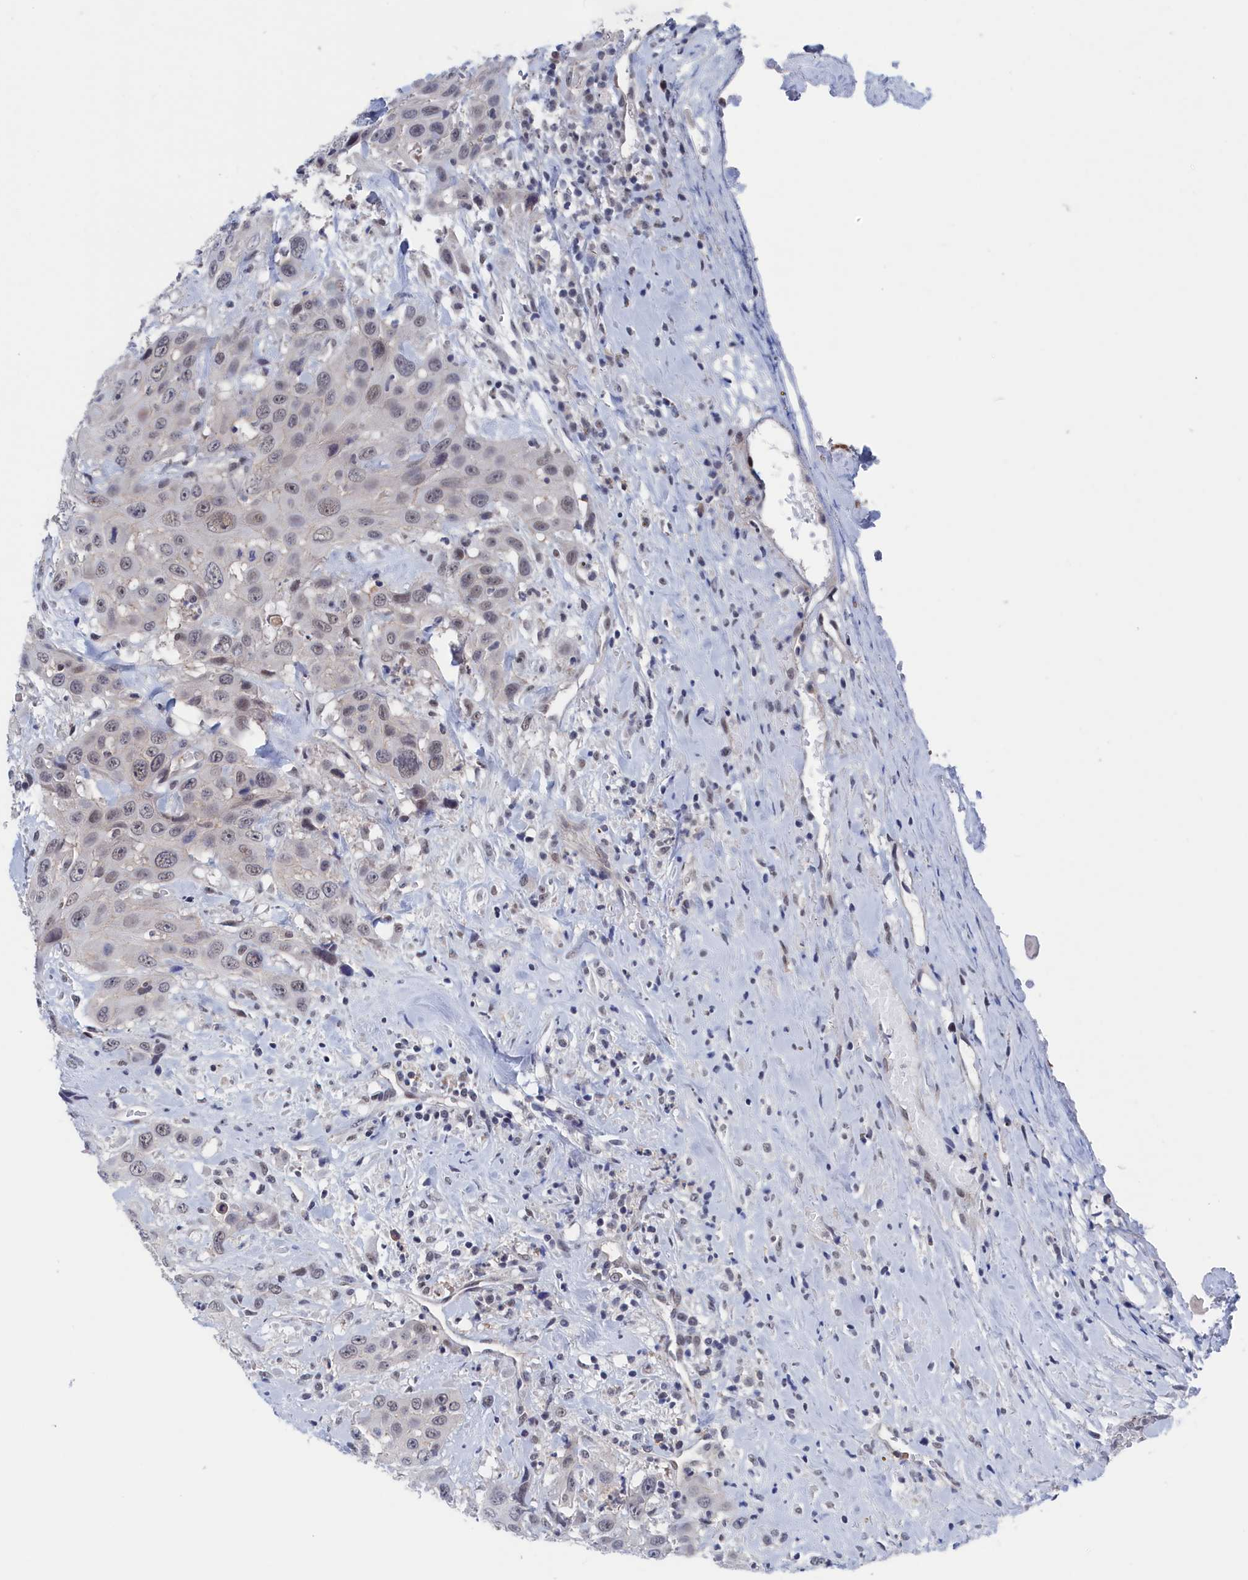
{"staining": {"intensity": "weak", "quantity": "<25%", "location": "nuclear"}, "tissue": "head and neck cancer", "cell_type": "Tumor cells", "image_type": "cancer", "snomed": [{"axis": "morphology", "description": "Squamous cell carcinoma, NOS"}, {"axis": "topography", "description": "Head-Neck"}], "caption": "Photomicrograph shows no significant protein expression in tumor cells of head and neck squamous cell carcinoma.", "gene": "MARCHF3", "patient": {"sex": "male", "age": 81}}